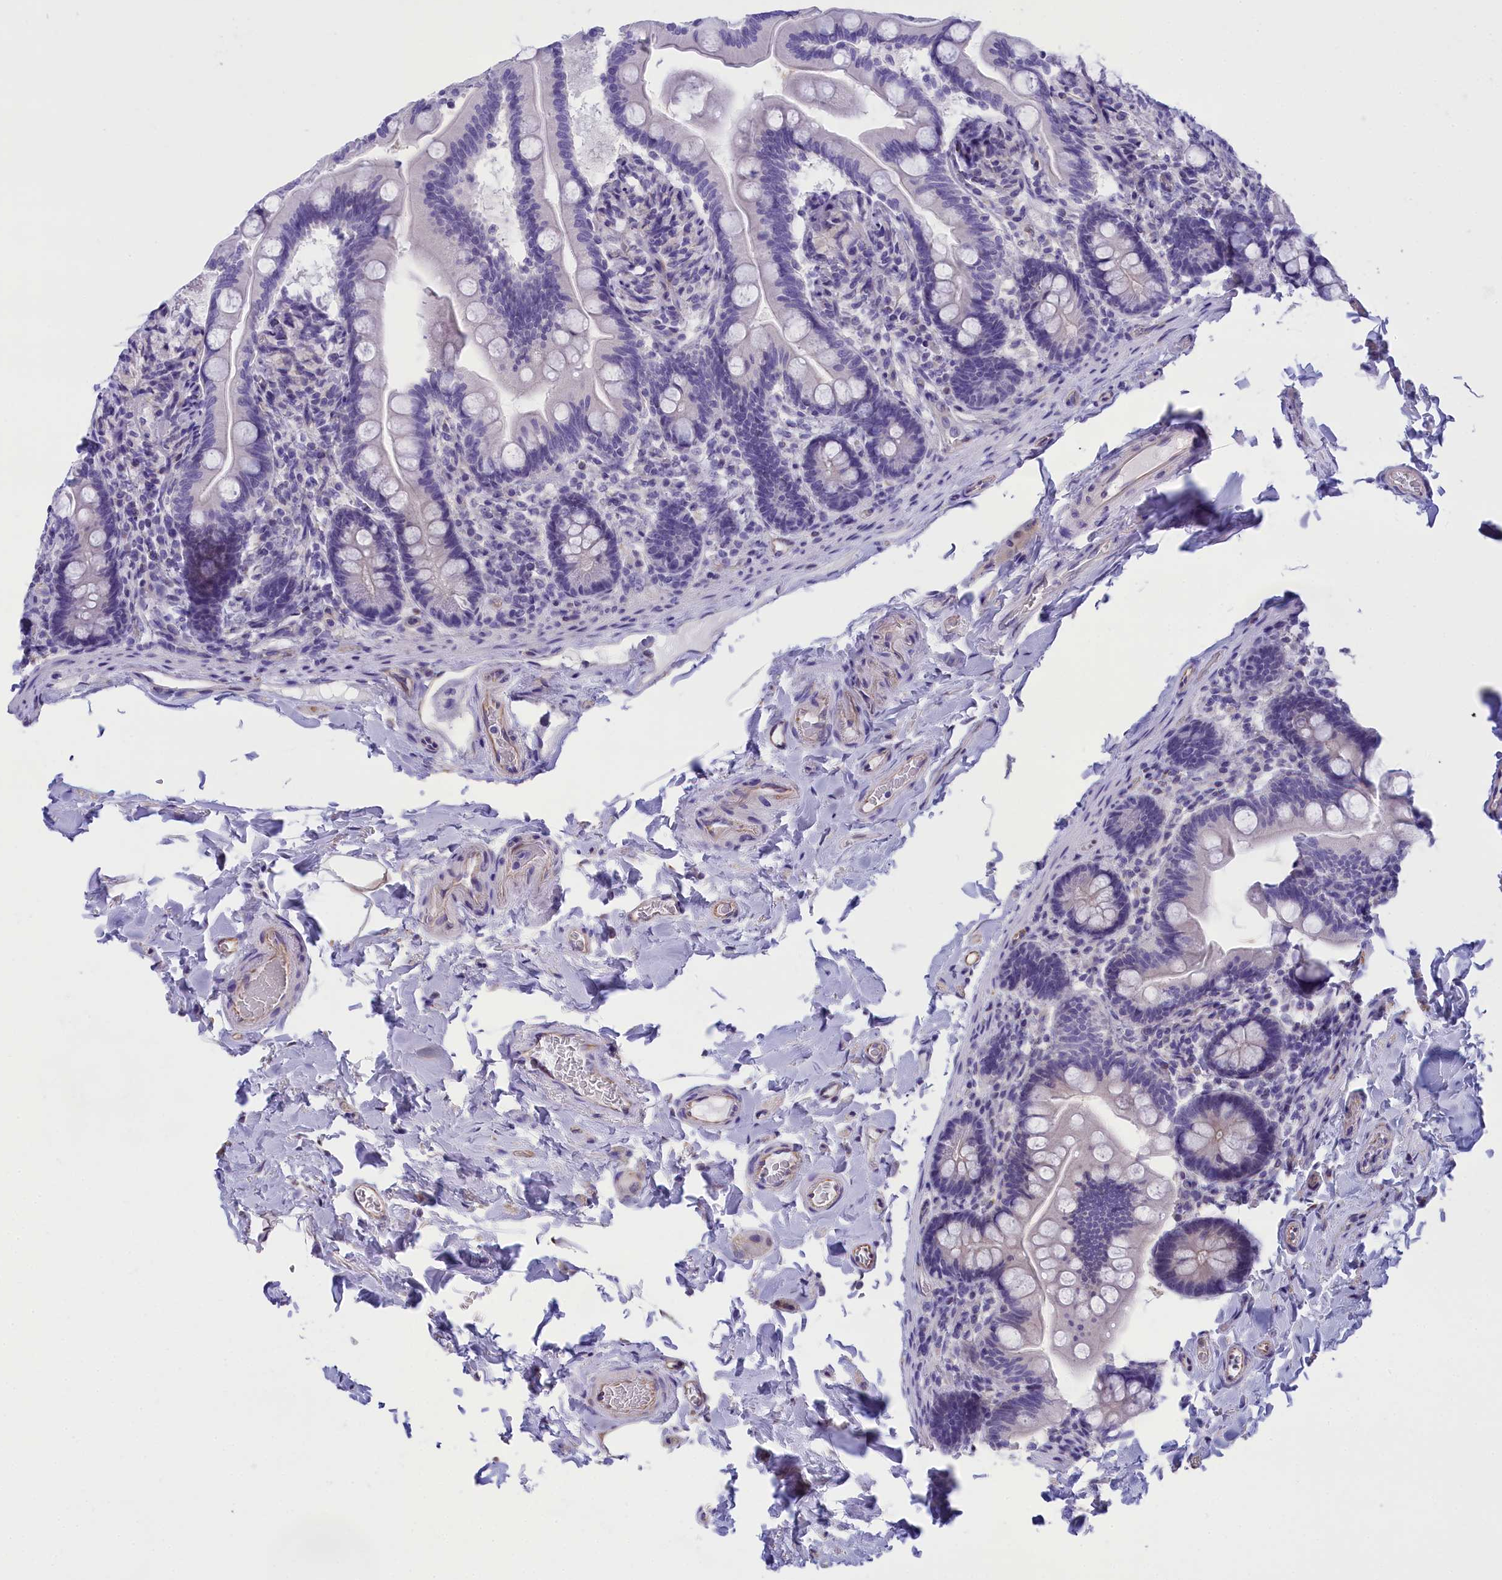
{"staining": {"intensity": "negative", "quantity": "none", "location": "none"}, "tissue": "small intestine", "cell_type": "Glandular cells", "image_type": "normal", "snomed": [{"axis": "morphology", "description": "Normal tissue, NOS"}, {"axis": "topography", "description": "Small intestine"}], "caption": "Histopathology image shows no significant protein expression in glandular cells of benign small intestine.", "gene": "TACSTD2", "patient": {"sex": "female", "age": 64}}